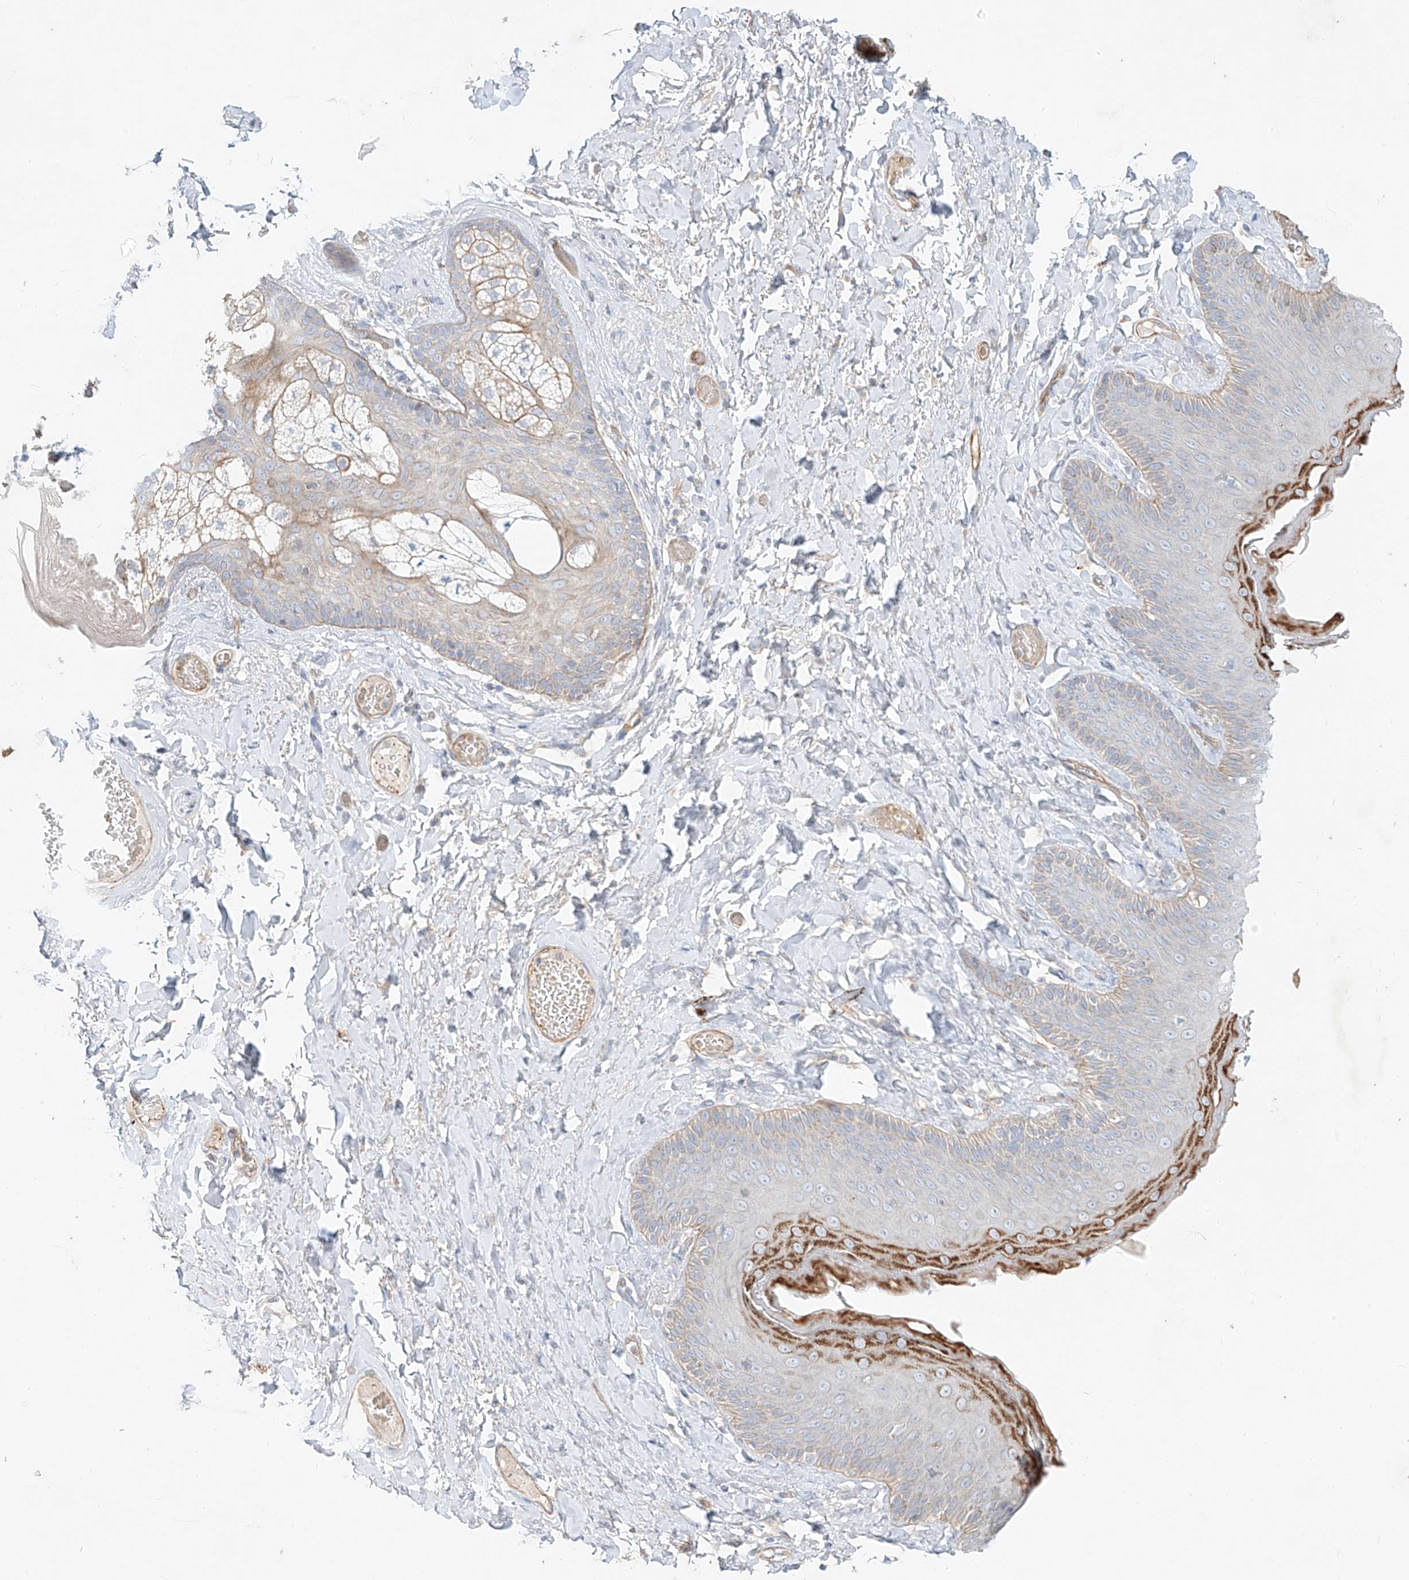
{"staining": {"intensity": "strong", "quantity": "<25%", "location": "cytoplasmic/membranous"}, "tissue": "skin", "cell_type": "Epidermal cells", "image_type": "normal", "snomed": [{"axis": "morphology", "description": "Normal tissue, NOS"}, {"axis": "topography", "description": "Anal"}], "caption": "Human skin stained for a protein (brown) exhibits strong cytoplasmic/membranous positive expression in approximately <25% of epidermal cells.", "gene": "AJM1", "patient": {"sex": "male", "age": 69}}